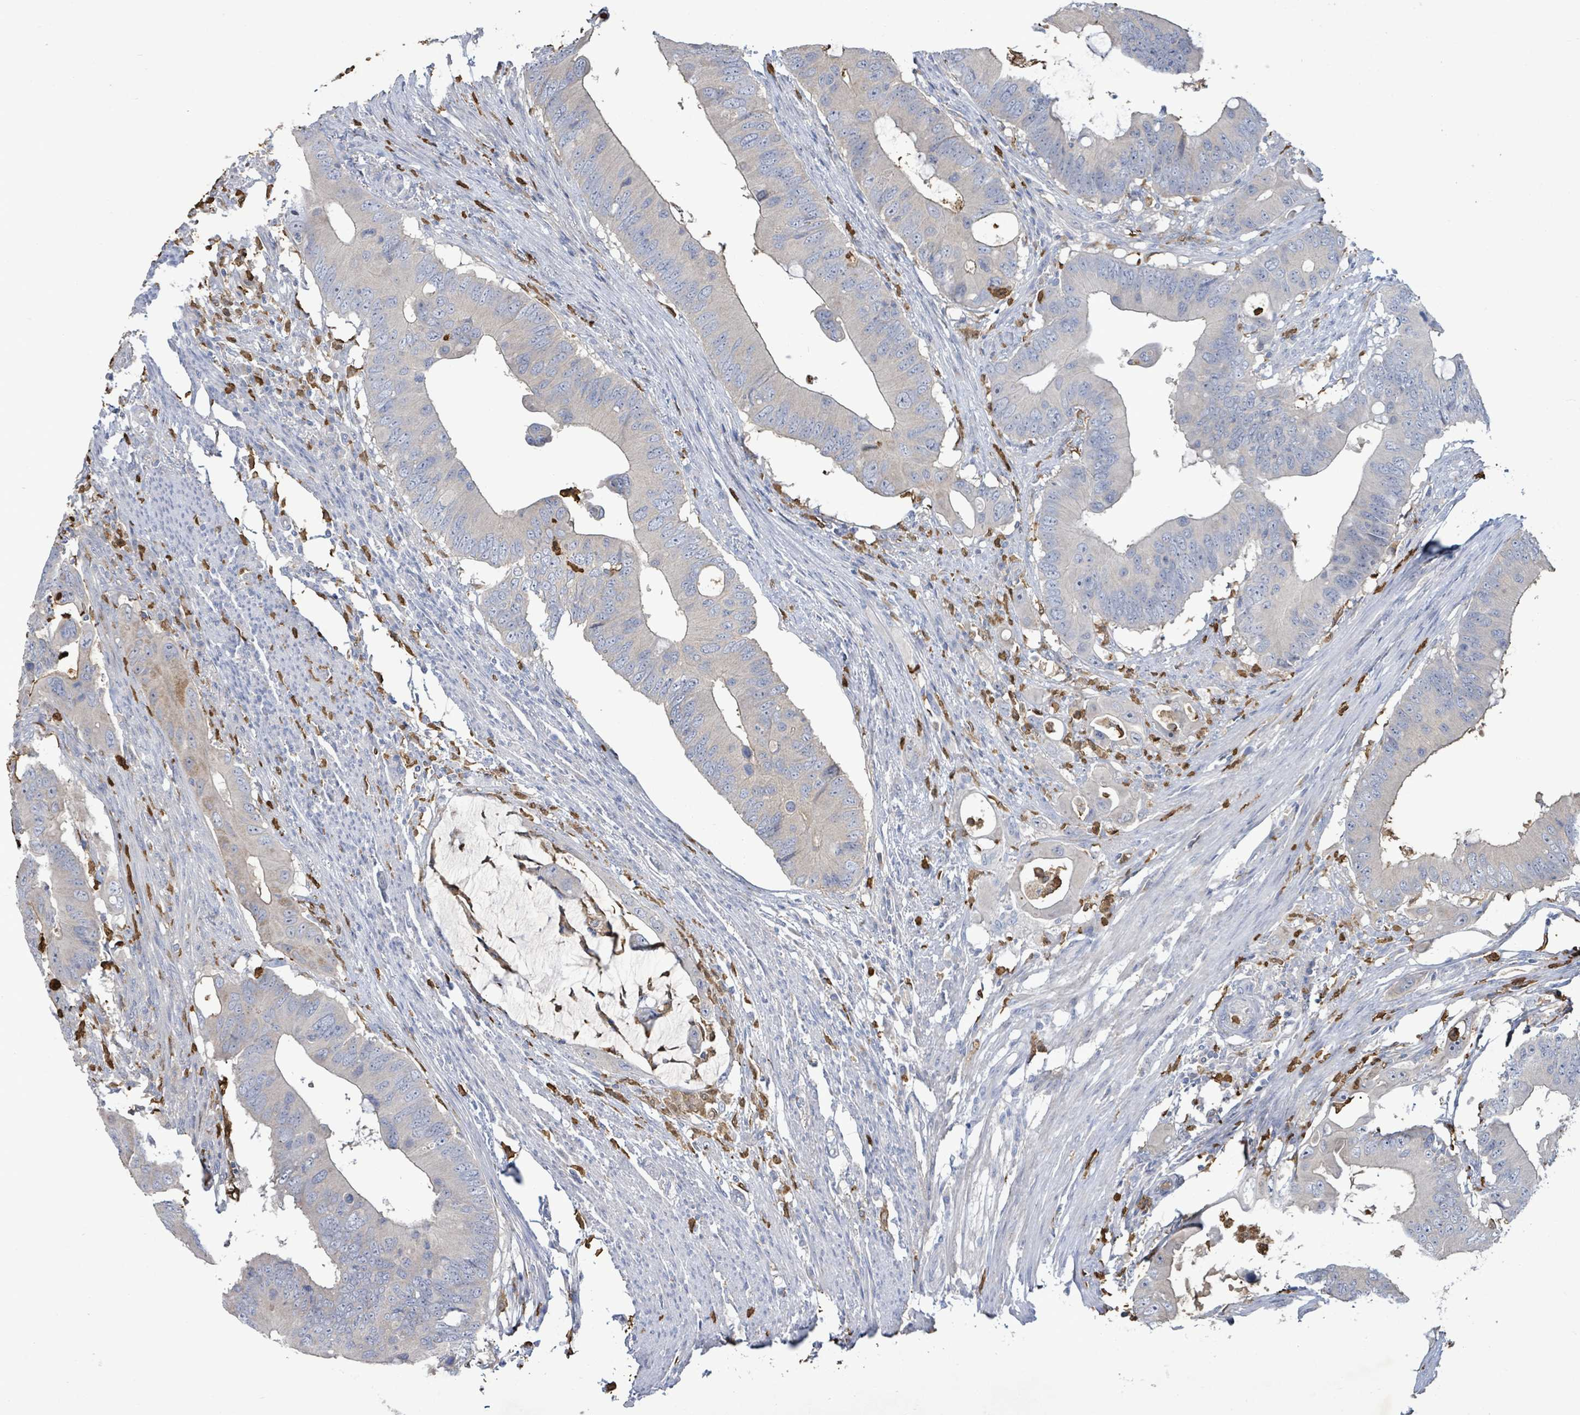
{"staining": {"intensity": "negative", "quantity": "none", "location": "none"}, "tissue": "colorectal cancer", "cell_type": "Tumor cells", "image_type": "cancer", "snomed": [{"axis": "morphology", "description": "Adenocarcinoma, NOS"}, {"axis": "topography", "description": "Colon"}], "caption": "This is an immunohistochemistry histopathology image of colorectal cancer. There is no expression in tumor cells.", "gene": "FAM210A", "patient": {"sex": "male", "age": 71}}